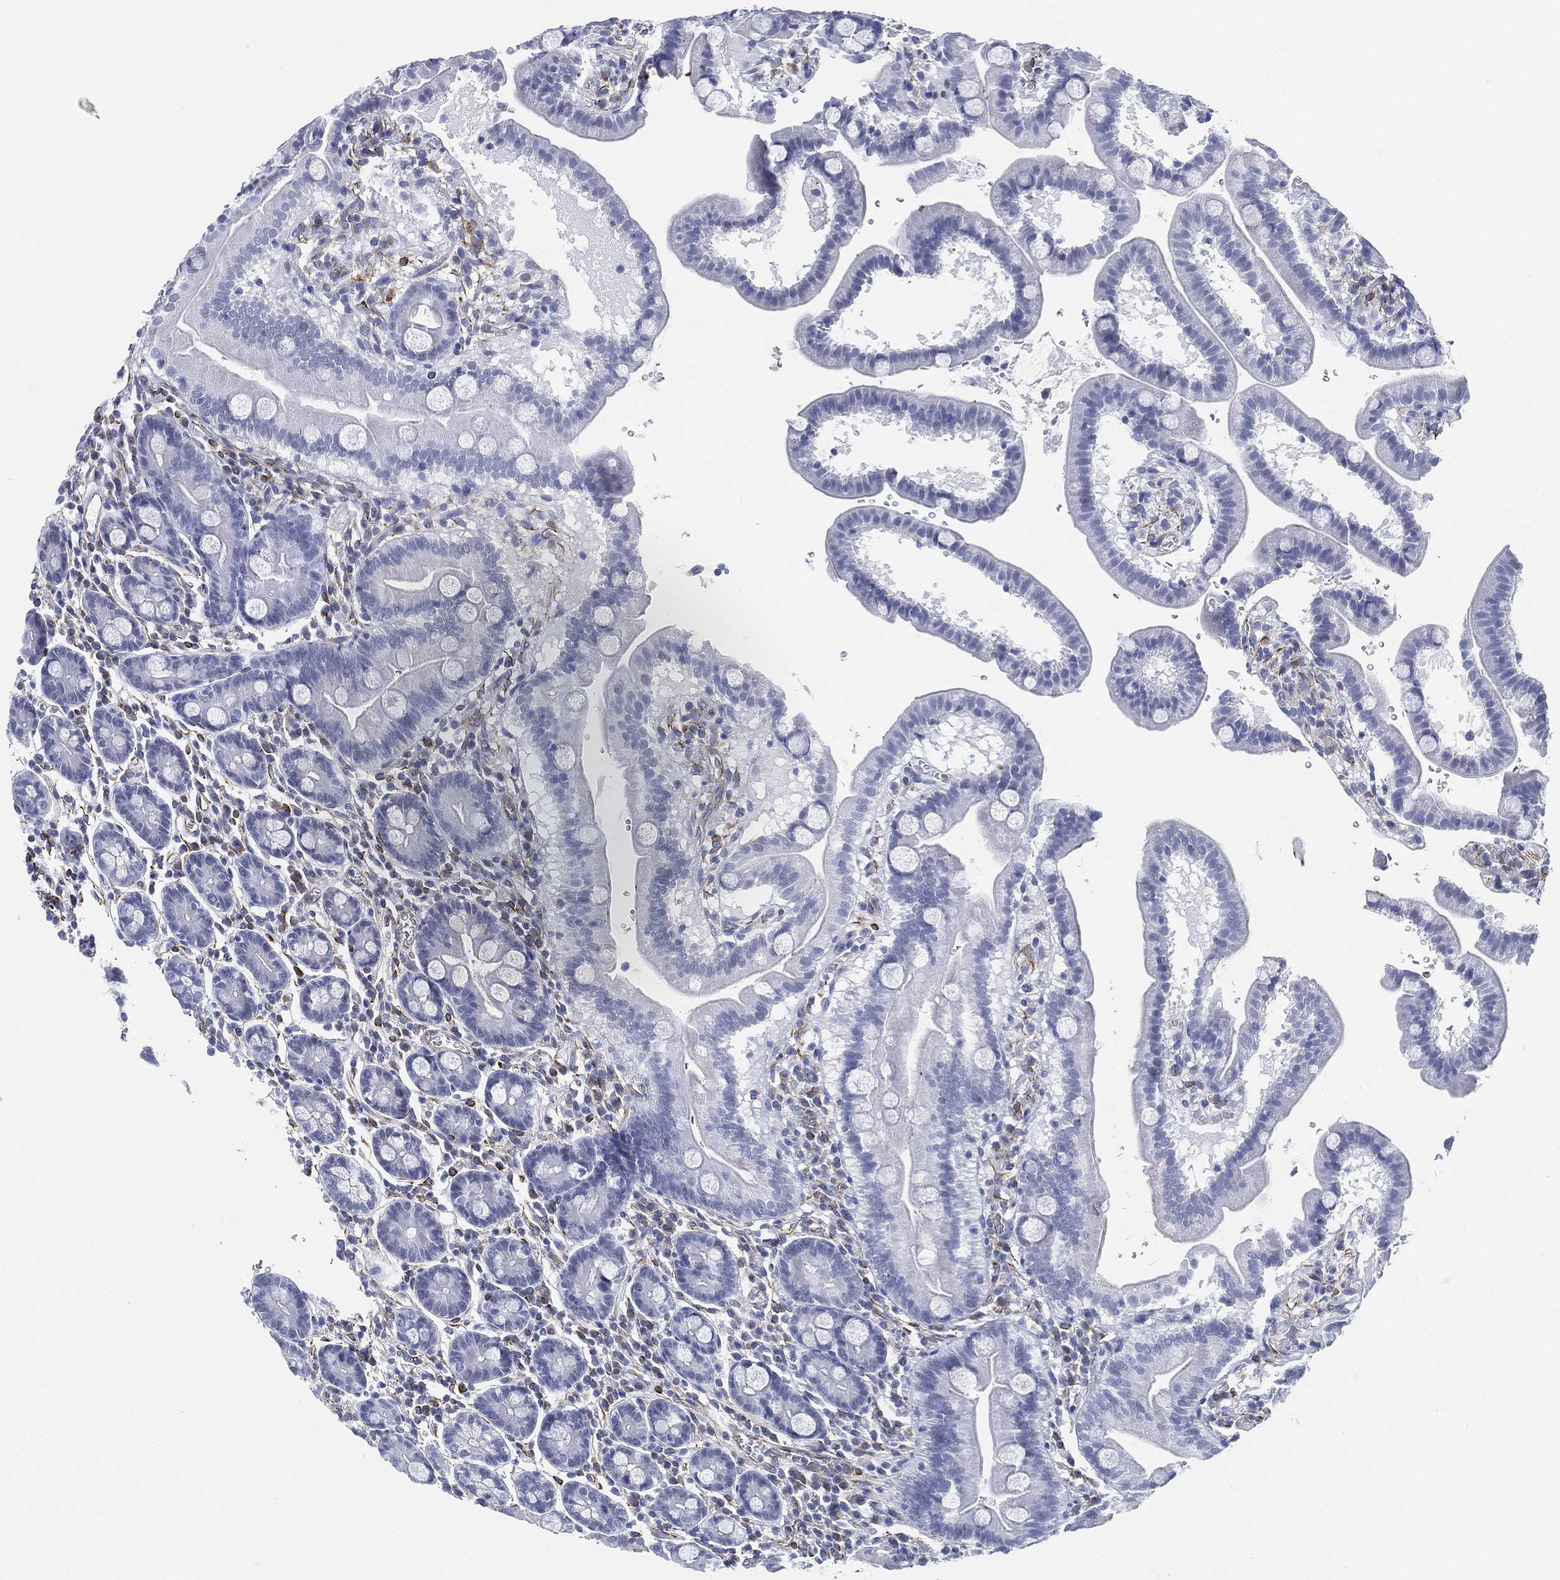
{"staining": {"intensity": "negative", "quantity": "none", "location": "none"}, "tissue": "duodenum", "cell_type": "Glandular cells", "image_type": "normal", "snomed": [{"axis": "morphology", "description": "Normal tissue, NOS"}, {"axis": "topography", "description": "Duodenum"}], "caption": "Immunohistochemical staining of normal human duodenum reveals no significant expression in glandular cells. The staining was performed using DAB to visualize the protein expression in brown, while the nuclei were stained in blue with hematoxylin (Magnification: 20x).", "gene": "PSKH2", "patient": {"sex": "male", "age": 59}}